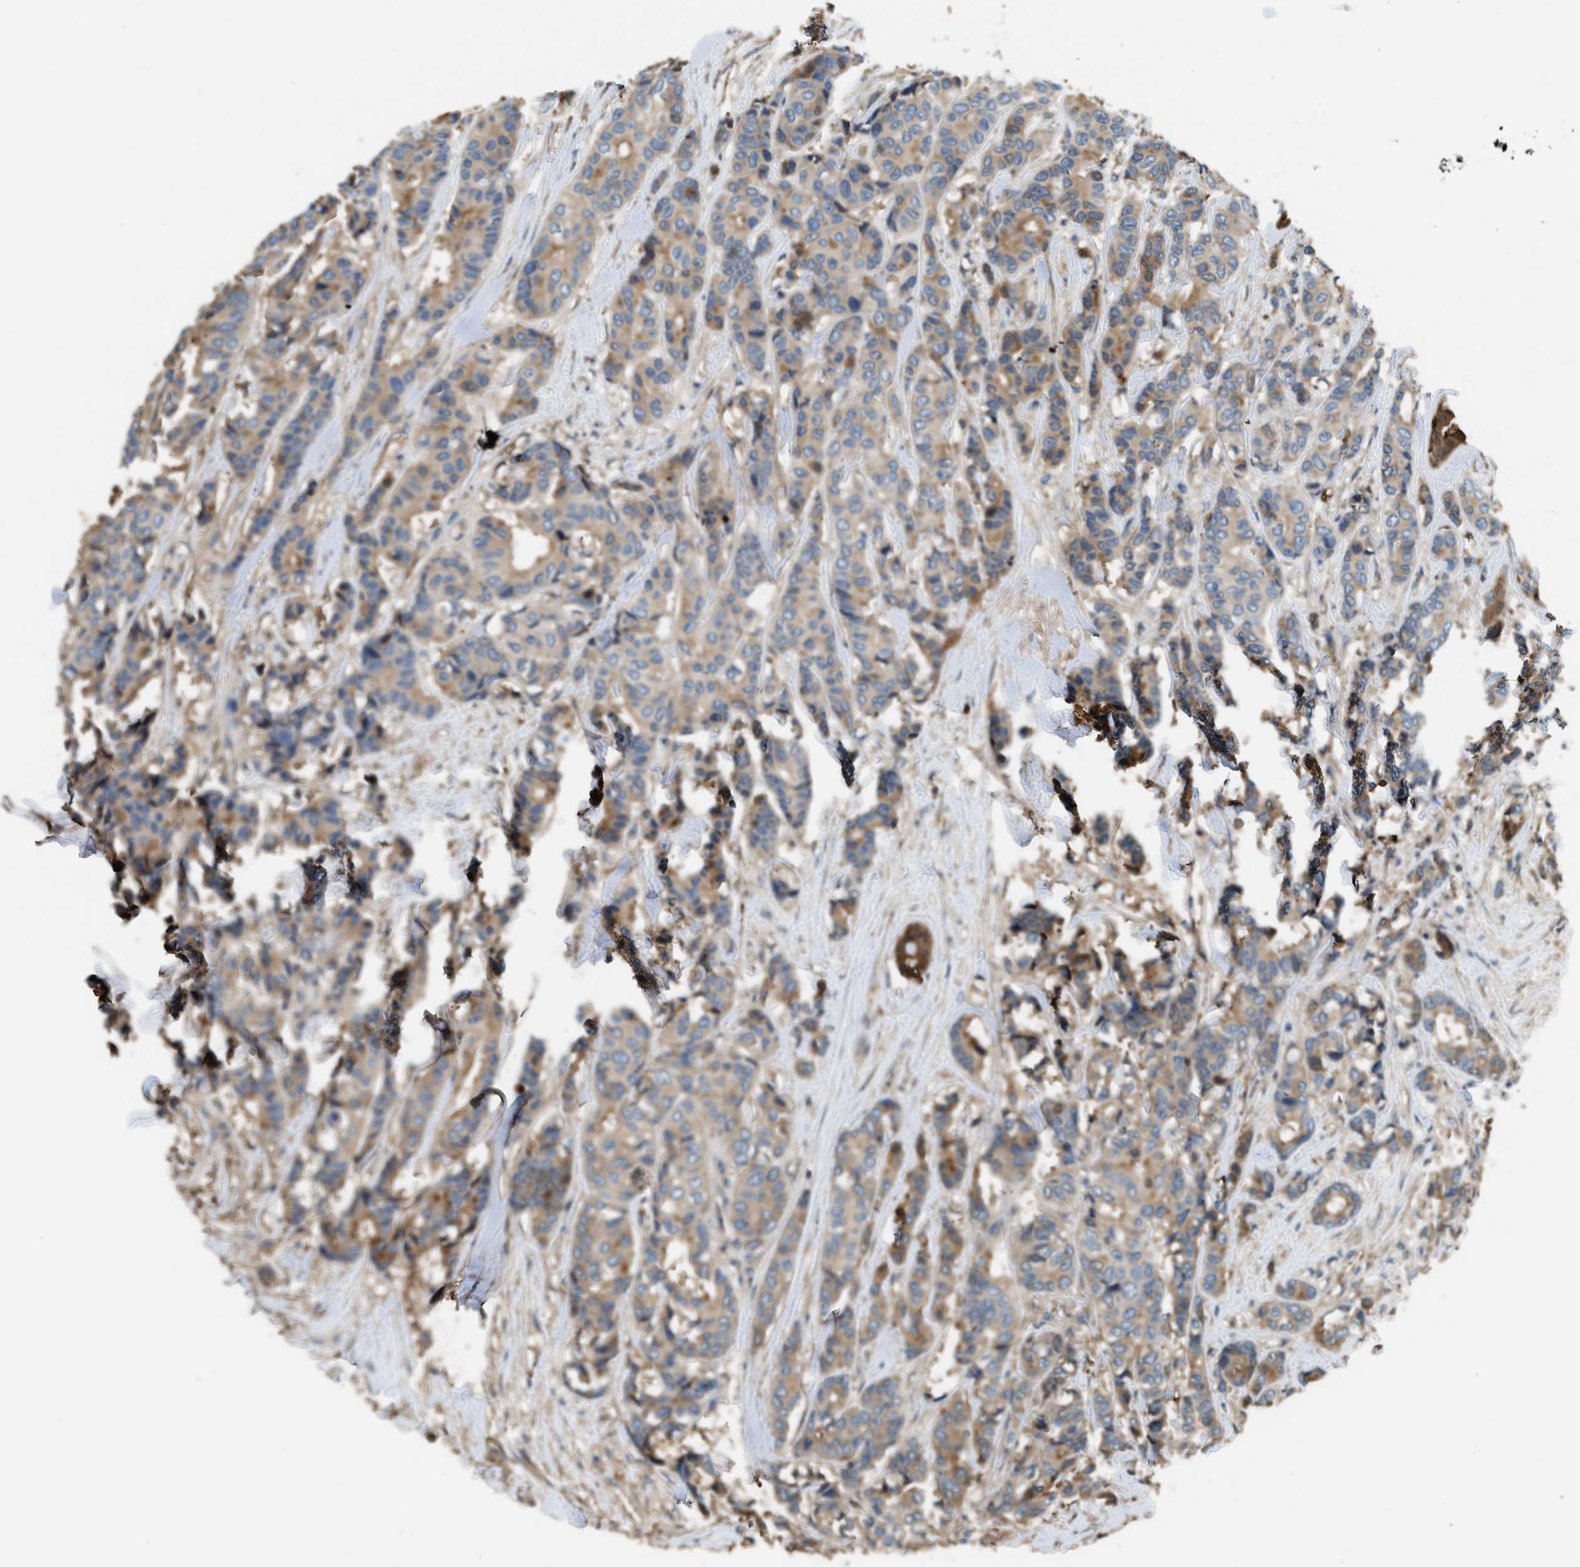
{"staining": {"intensity": "moderate", "quantity": ">75%", "location": "cytoplasmic/membranous"}, "tissue": "breast cancer", "cell_type": "Tumor cells", "image_type": "cancer", "snomed": [{"axis": "morphology", "description": "Duct carcinoma"}, {"axis": "topography", "description": "Breast"}], "caption": "A brown stain labels moderate cytoplasmic/membranous positivity of a protein in human breast invasive ductal carcinoma tumor cells.", "gene": "ANXA3", "patient": {"sex": "female", "age": 87}}